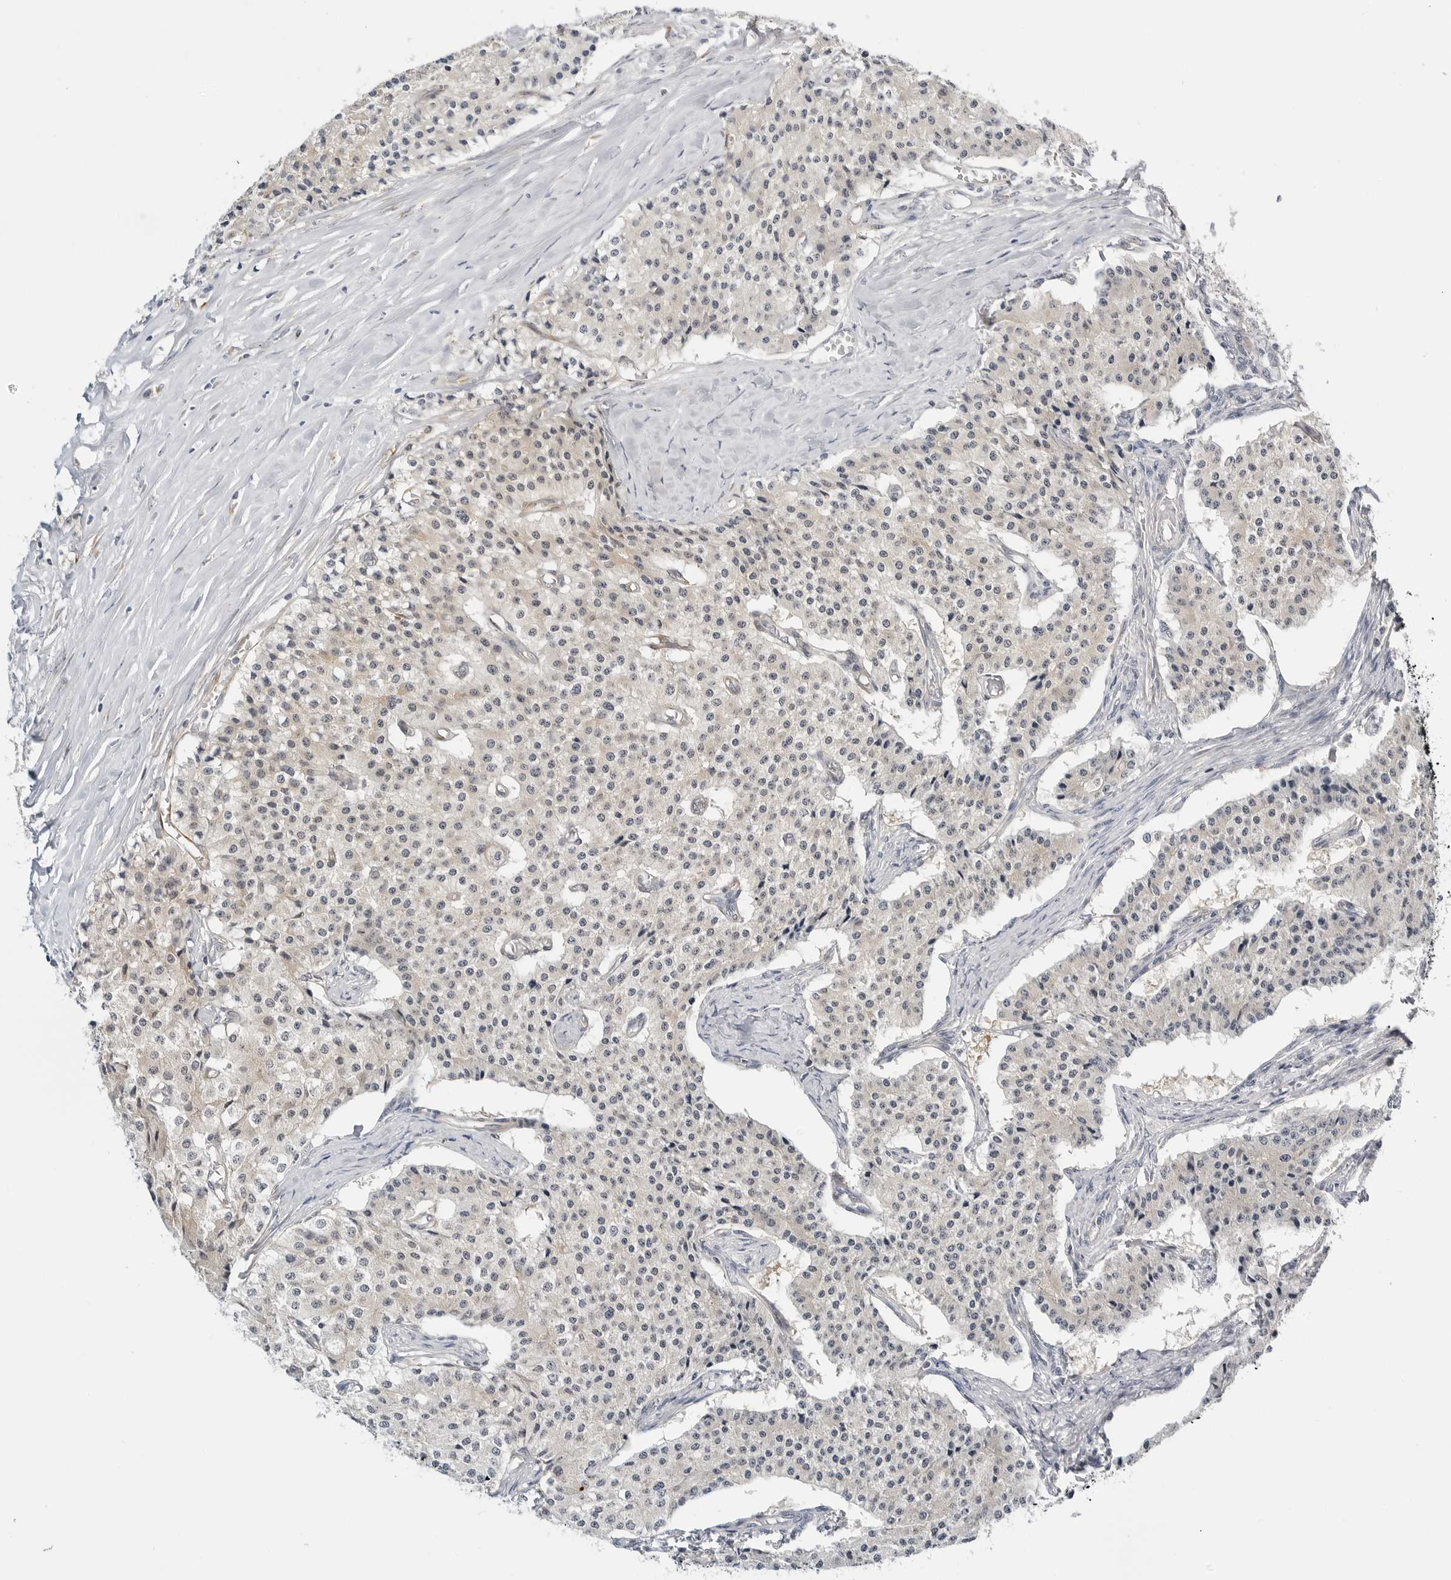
{"staining": {"intensity": "negative", "quantity": "none", "location": "none"}, "tissue": "carcinoid", "cell_type": "Tumor cells", "image_type": "cancer", "snomed": [{"axis": "morphology", "description": "Carcinoid, malignant, NOS"}, {"axis": "topography", "description": "Colon"}], "caption": "This is an immunohistochemistry histopathology image of human carcinoid. There is no staining in tumor cells.", "gene": "MAP2K5", "patient": {"sex": "female", "age": 52}}